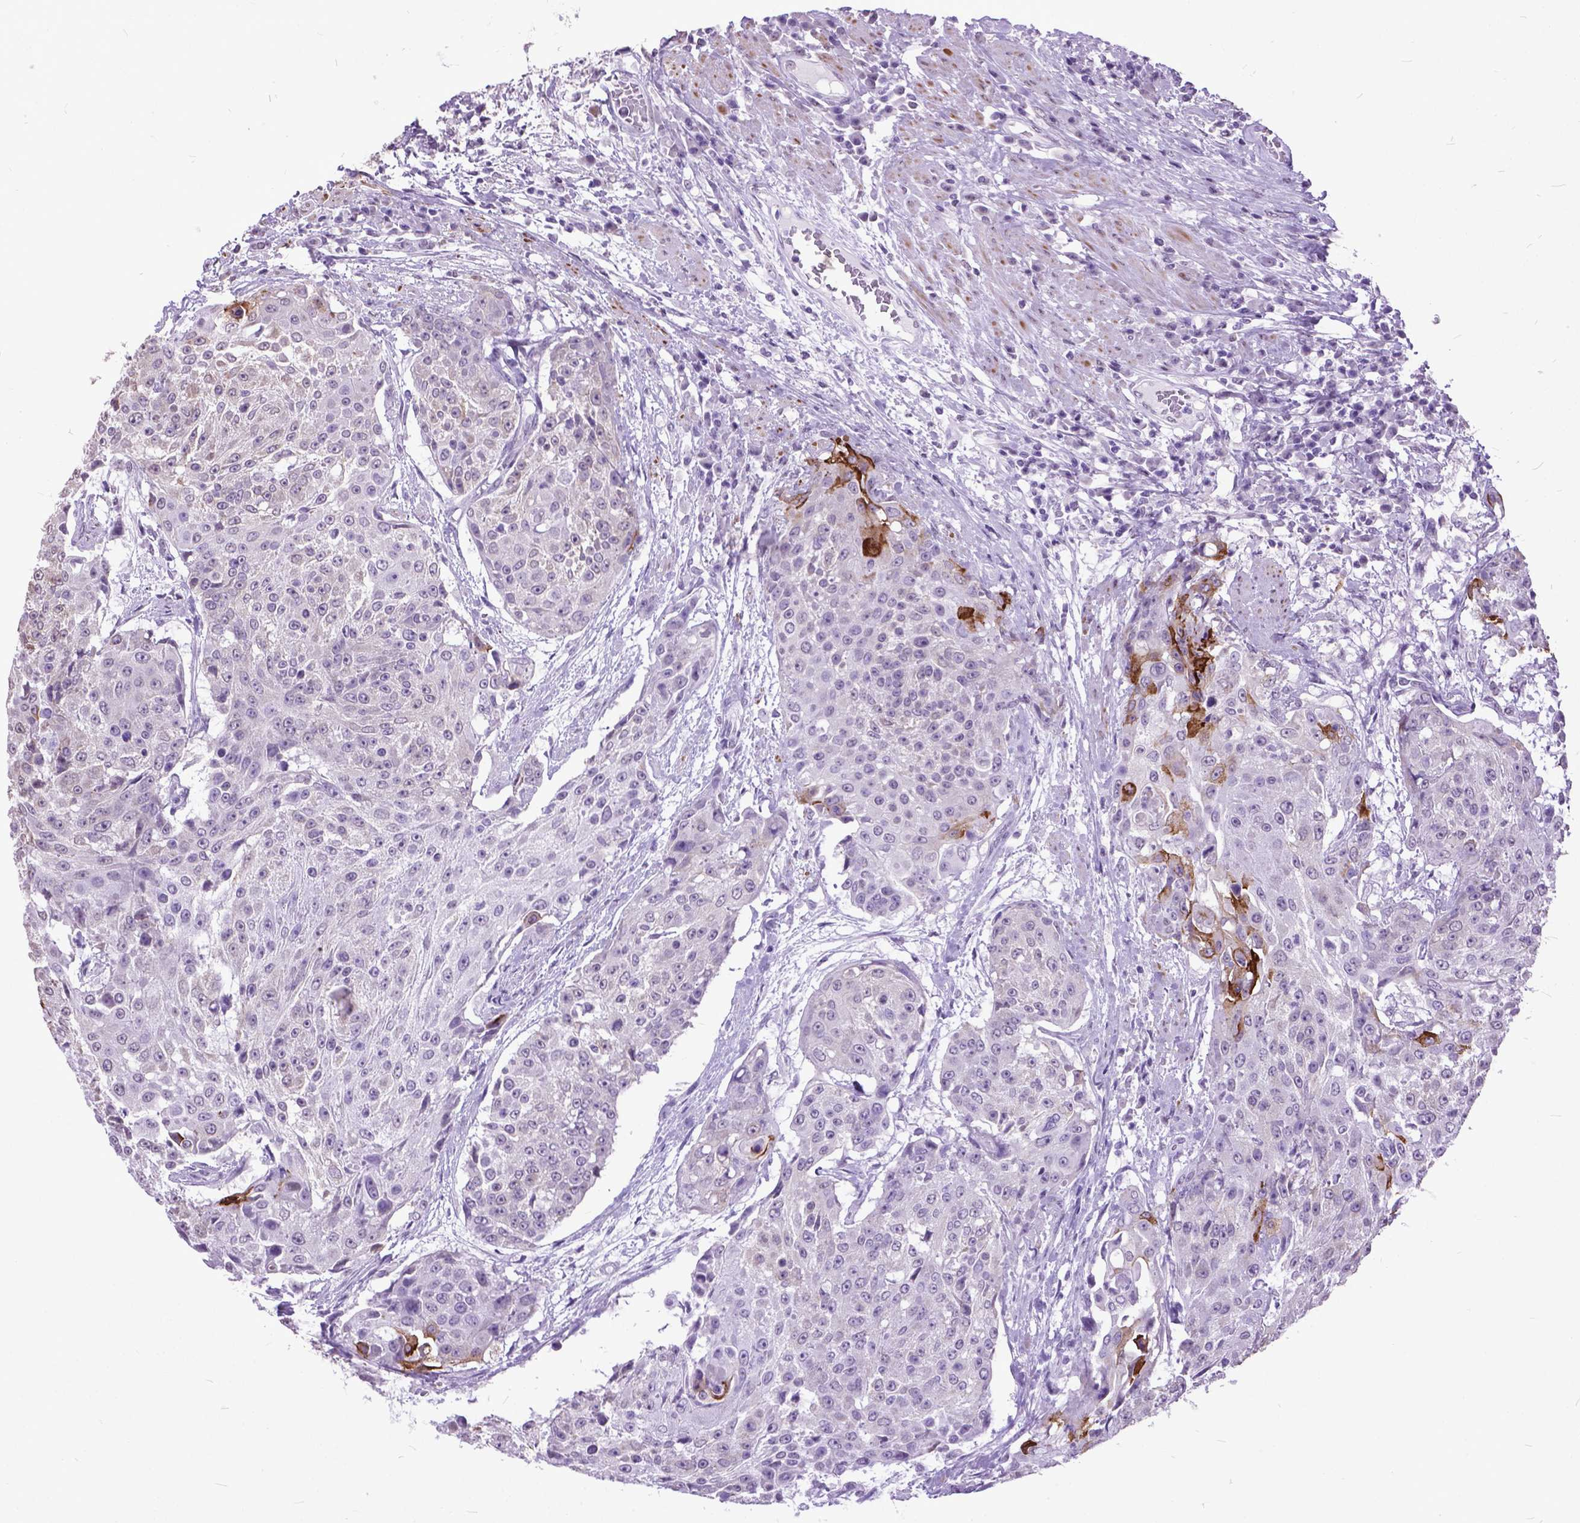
{"staining": {"intensity": "negative", "quantity": "none", "location": "none"}, "tissue": "urothelial cancer", "cell_type": "Tumor cells", "image_type": "cancer", "snomed": [{"axis": "morphology", "description": "Urothelial carcinoma, High grade"}, {"axis": "topography", "description": "Urinary bladder"}], "caption": "Human urothelial carcinoma (high-grade) stained for a protein using immunohistochemistry (IHC) displays no expression in tumor cells.", "gene": "MARCHF10", "patient": {"sex": "female", "age": 63}}